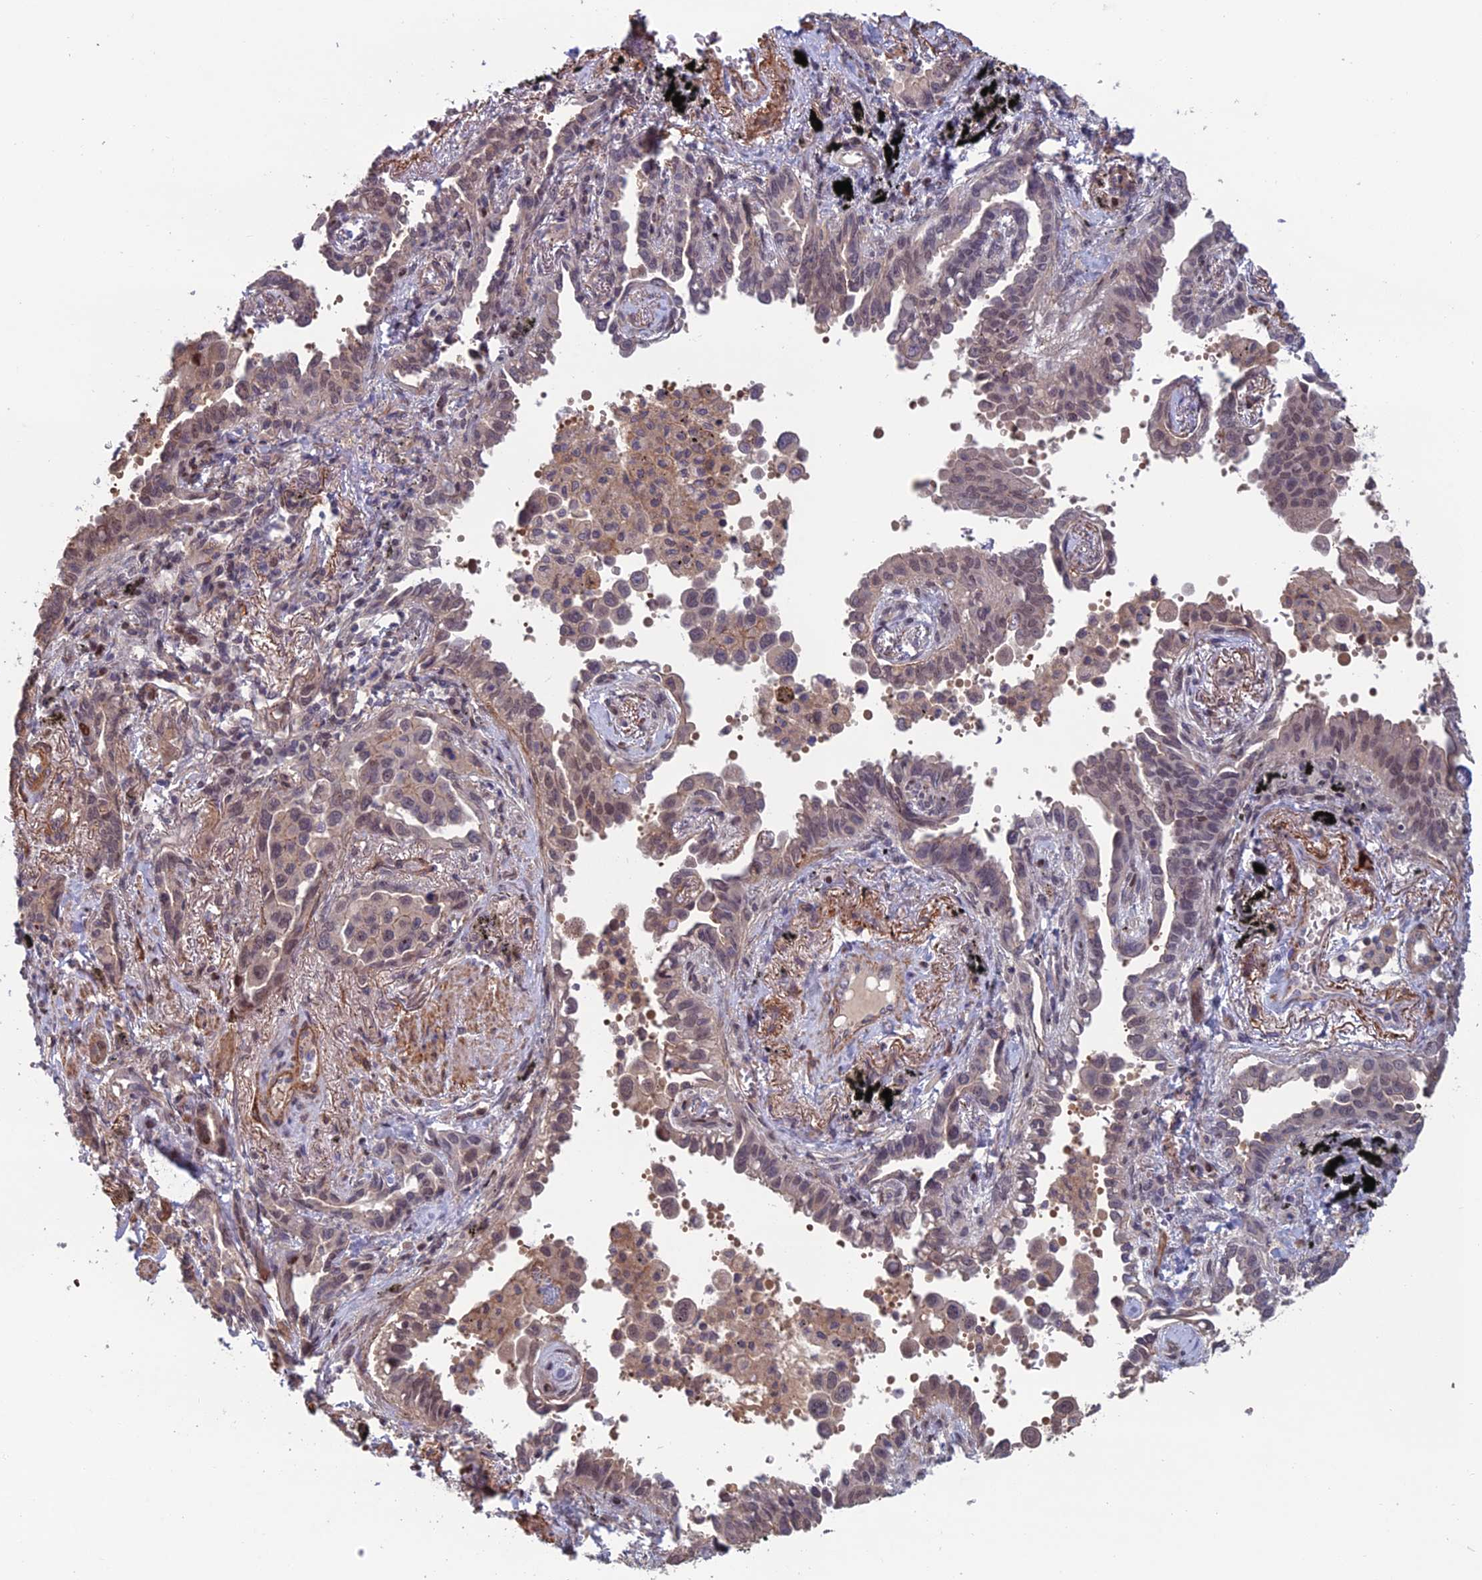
{"staining": {"intensity": "weak", "quantity": "<25%", "location": "nuclear"}, "tissue": "lung cancer", "cell_type": "Tumor cells", "image_type": "cancer", "snomed": [{"axis": "morphology", "description": "Adenocarcinoma, NOS"}, {"axis": "topography", "description": "Lung"}], "caption": "An IHC micrograph of lung cancer (adenocarcinoma) is shown. There is no staining in tumor cells of lung cancer (adenocarcinoma).", "gene": "CCDC183", "patient": {"sex": "male", "age": 67}}